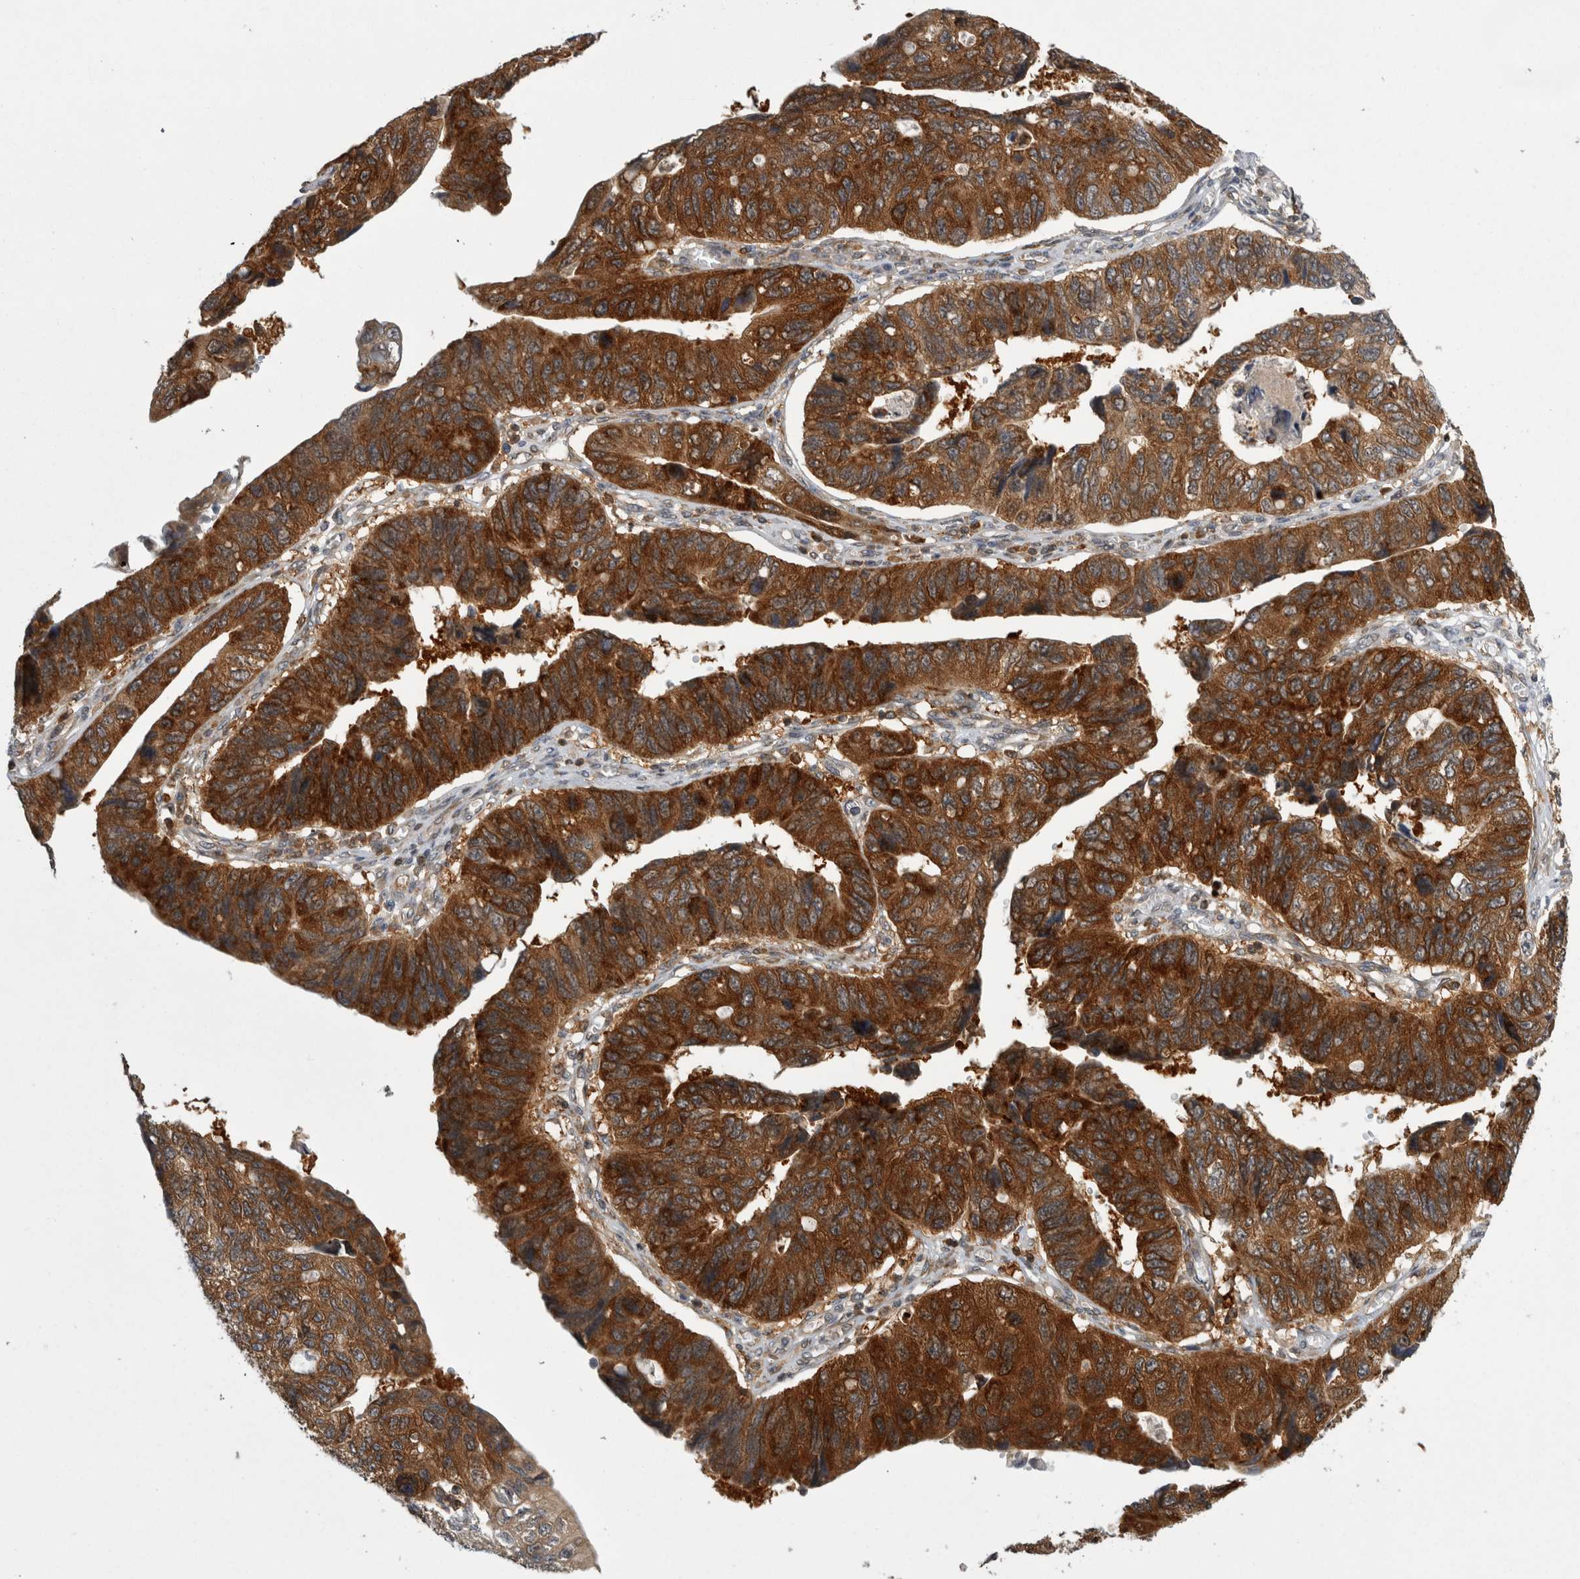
{"staining": {"intensity": "strong", "quantity": ">75%", "location": "cytoplasmic/membranous"}, "tissue": "stomach cancer", "cell_type": "Tumor cells", "image_type": "cancer", "snomed": [{"axis": "morphology", "description": "Adenocarcinoma, NOS"}, {"axis": "topography", "description": "Stomach"}], "caption": "This is a micrograph of immunohistochemistry staining of stomach cancer (adenocarcinoma), which shows strong positivity in the cytoplasmic/membranous of tumor cells.", "gene": "CACYBP", "patient": {"sex": "male", "age": 59}}